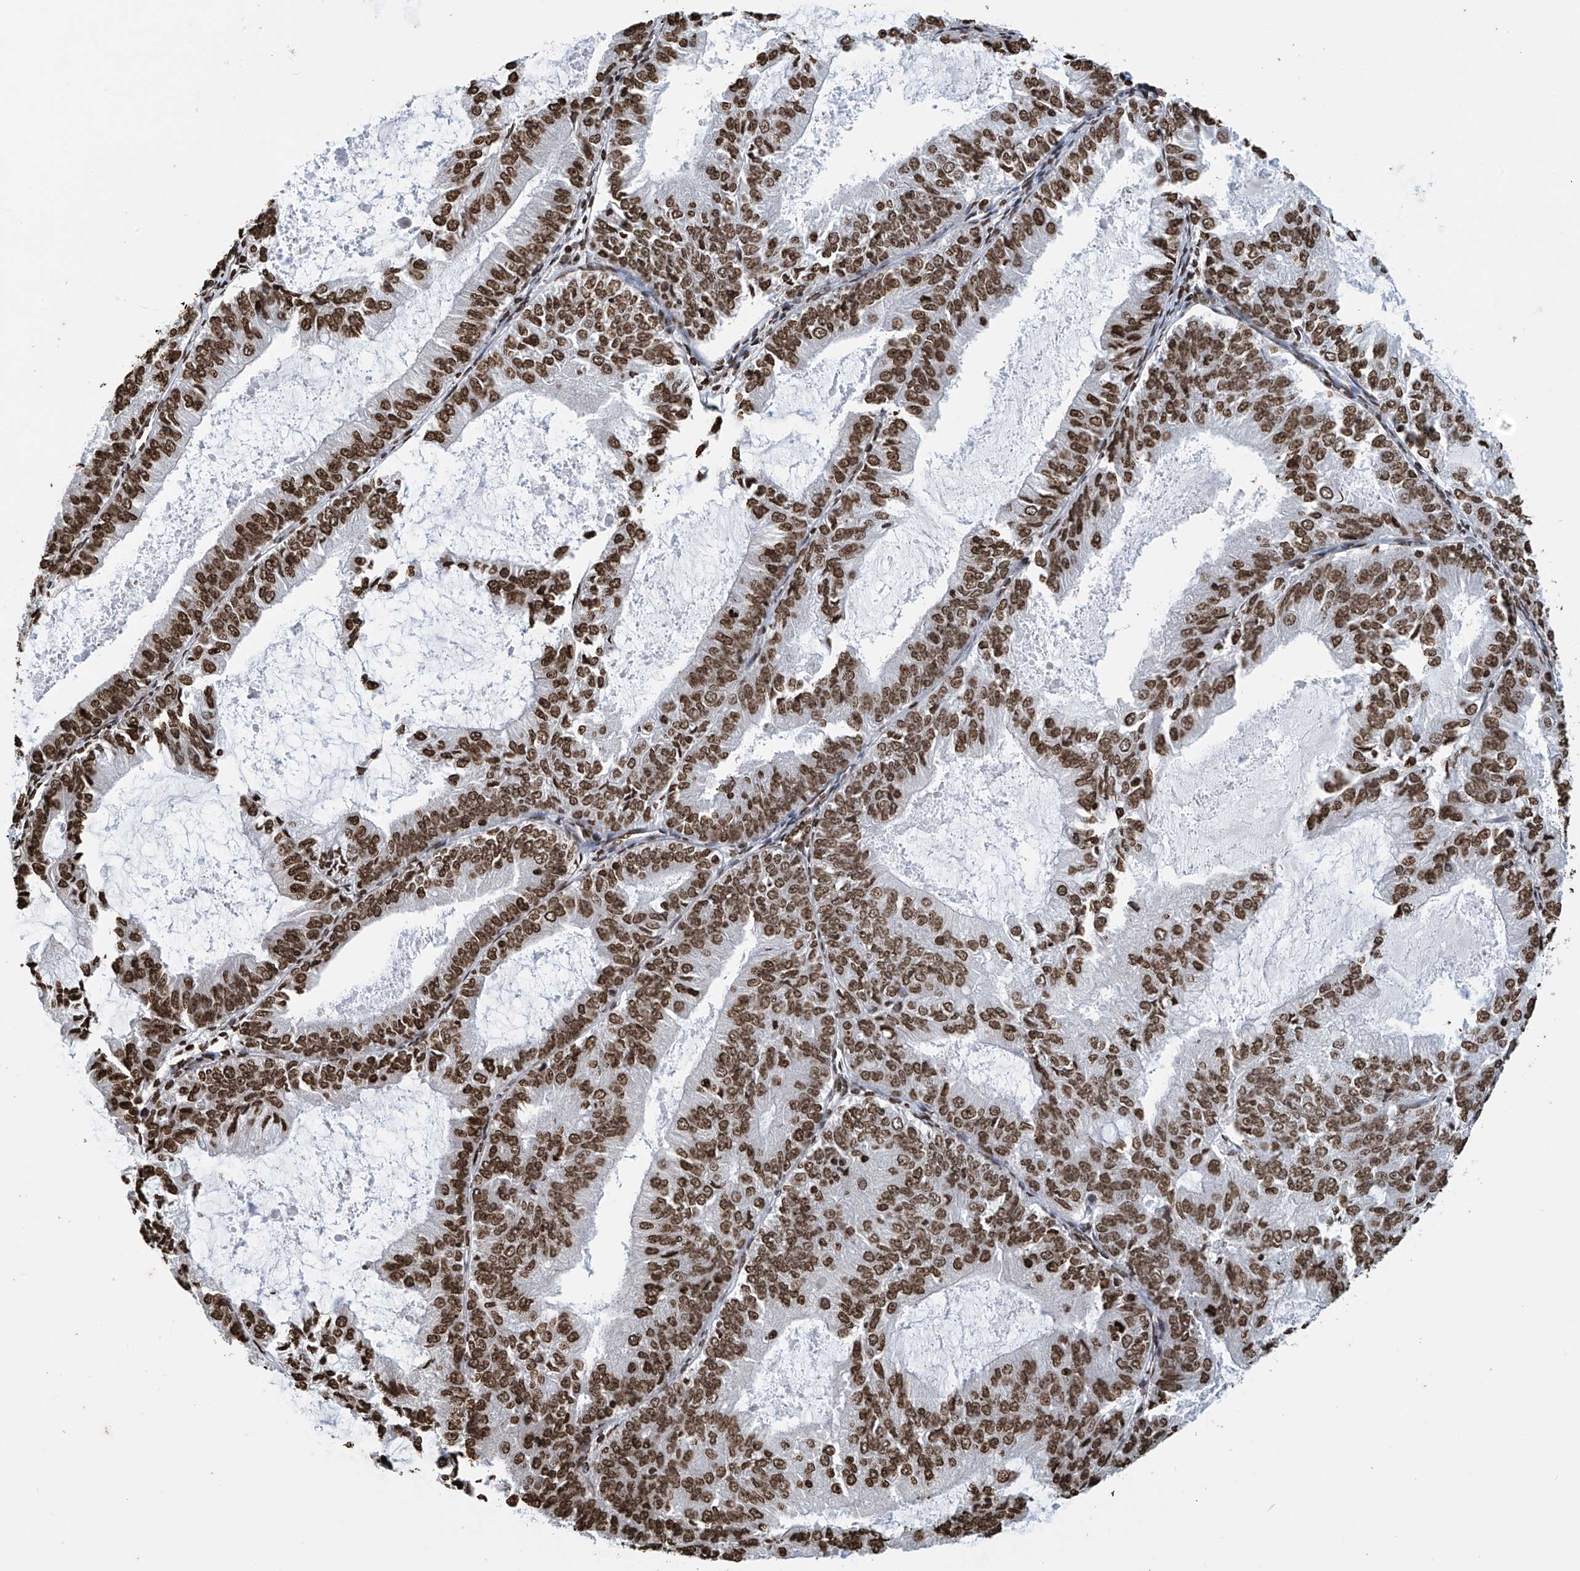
{"staining": {"intensity": "strong", "quantity": ">75%", "location": "nuclear"}, "tissue": "endometrial cancer", "cell_type": "Tumor cells", "image_type": "cancer", "snomed": [{"axis": "morphology", "description": "Adenocarcinoma, NOS"}, {"axis": "topography", "description": "Endometrium"}], "caption": "There is high levels of strong nuclear expression in tumor cells of adenocarcinoma (endometrial), as demonstrated by immunohistochemical staining (brown color).", "gene": "DPPA2", "patient": {"sex": "female", "age": 57}}